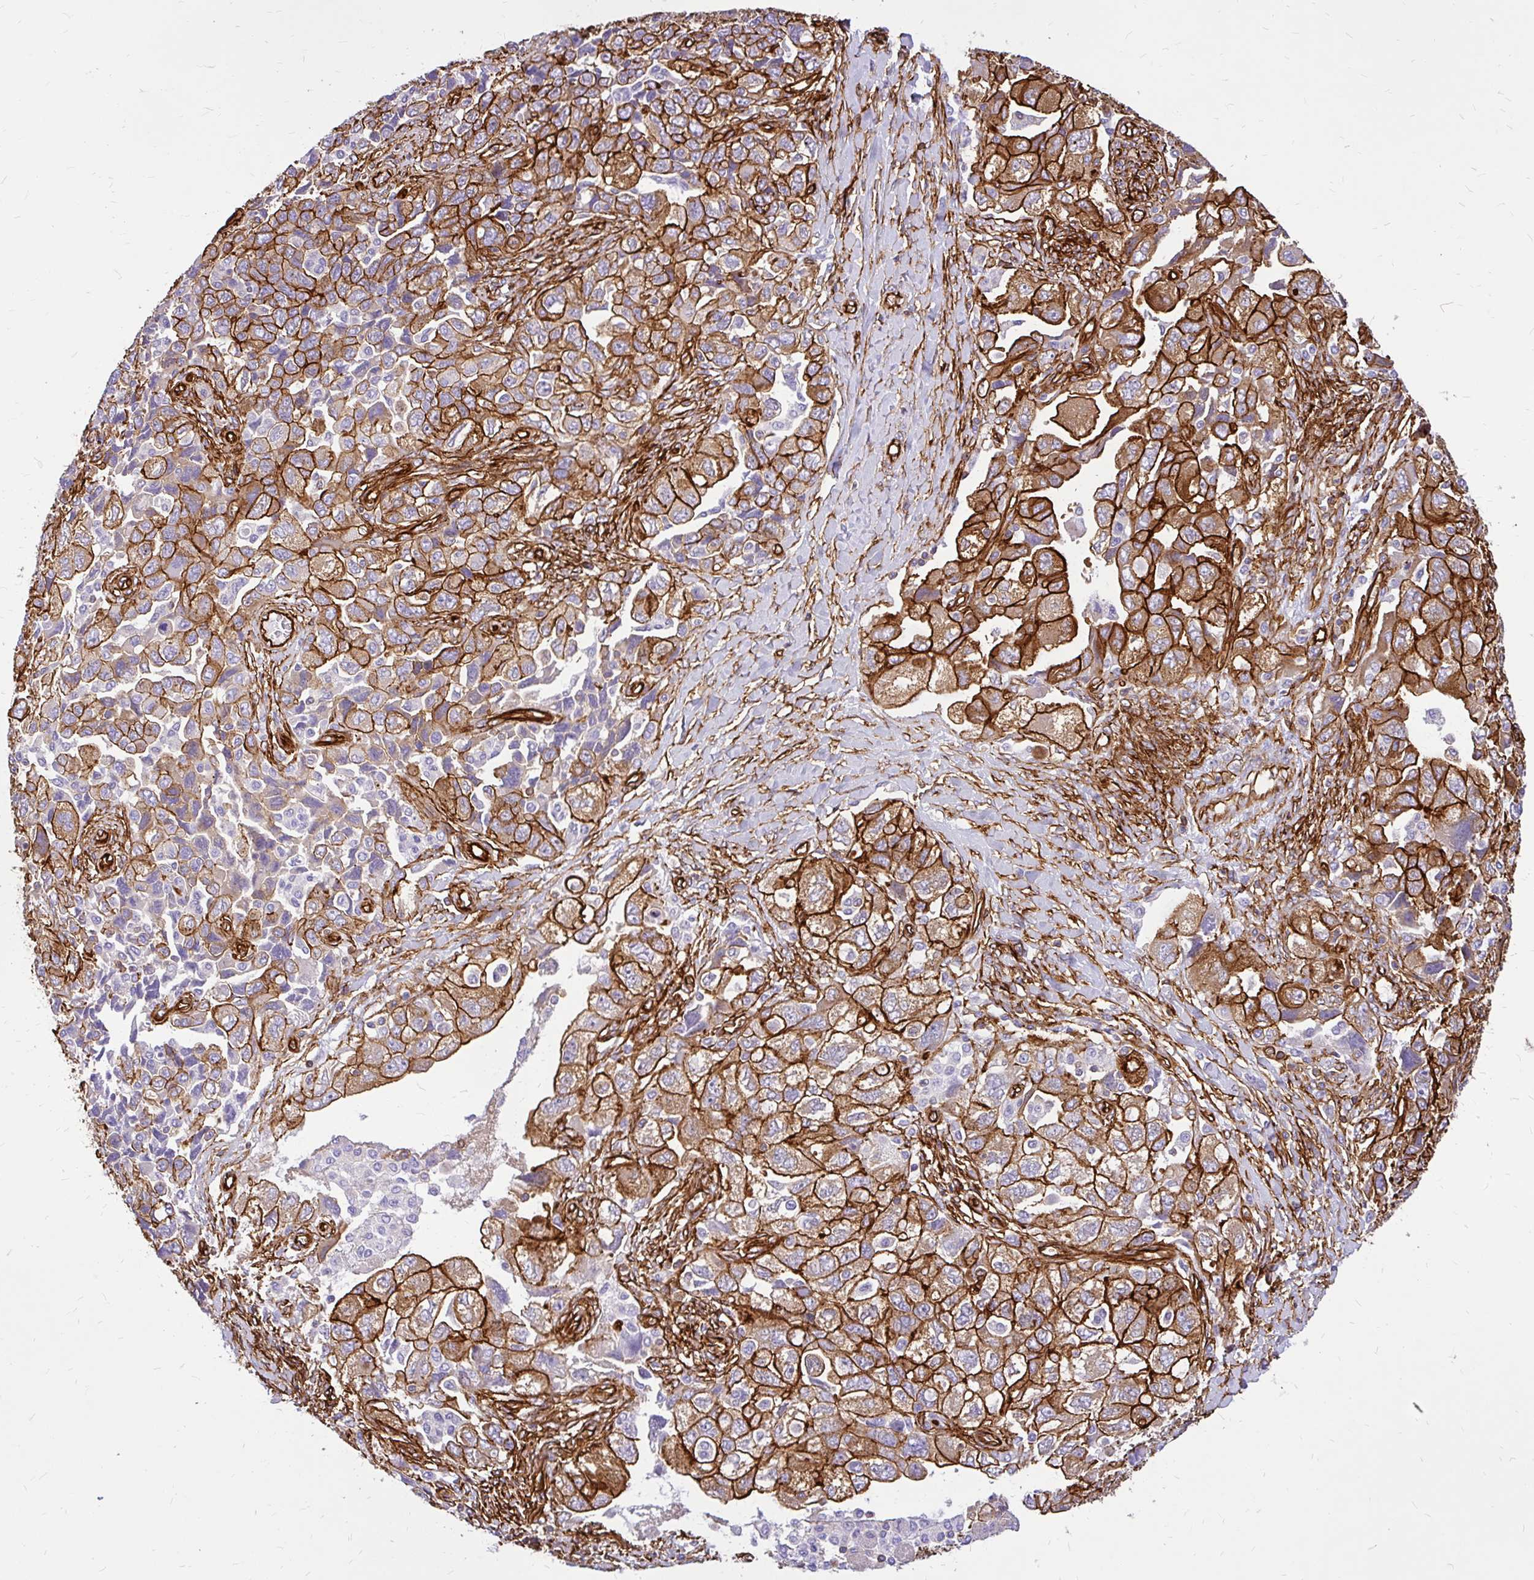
{"staining": {"intensity": "strong", "quantity": ">75%", "location": "cytoplasmic/membranous"}, "tissue": "ovarian cancer", "cell_type": "Tumor cells", "image_type": "cancer", "snomed": [{"axis": "morphology", "description": "Carcinoma, NOS"}, {"axis": "morphology", "description": "Cystadenocarcinoma, serous, NOS"}, {"axis": "topography", "description": "Ovary"}], "caption": "Ovarian serous cystadenocarcinoma stained with immunohistochemistry shows strong cytoplasmic/membranous expression in approximately >75% of tumor cells. Using DAB (brown) and hematoxylin (blue) stains, captured at high magnification using brightfield microscopy.", "gene": "MAP1LC3B", "patient": {"sex": "female", "age": 69}}